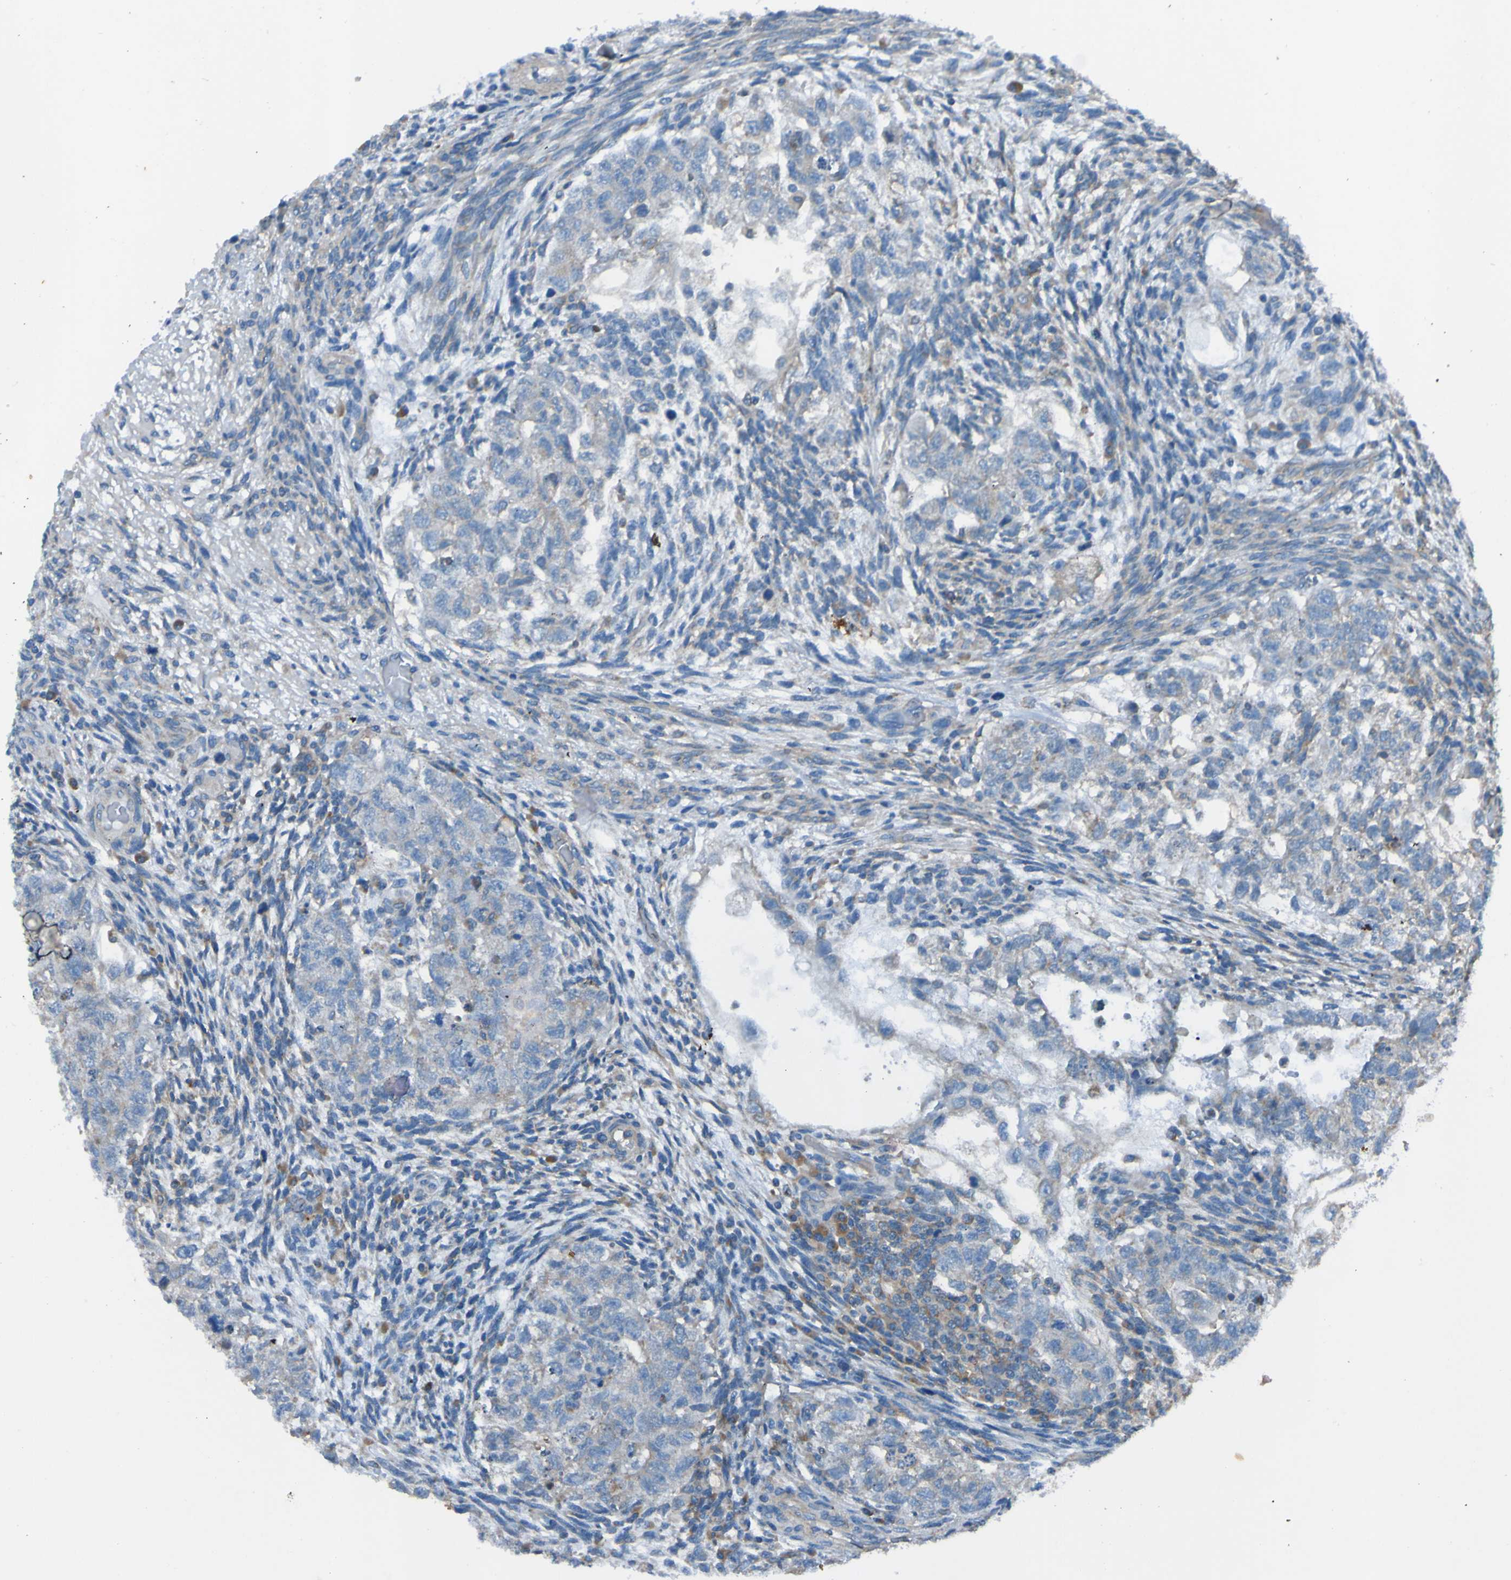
{"staining": {"intensity": "weak", "quantity": "<25%", "location": "cytoplasmic/membranous"}, "tissue": "testis cancer", "cell_type": "Tumor cells", "image_type": "cancer", "snomed": [{"axis": "morphology", "description": "Normal tissue, NOS"}, {"axis": "morphology", "description": "Carcinoma, Embryonal, NOS"}, {"axis": "topography", "description": "Testis"}], "caption": "An immunohistochemistry (IHC) photomicrograph of testis cancer is shown. There is no staining in tumor cells of testis cancer.", "gene": "RAB5B", "patient": {"sex": "male", "age": 36}}